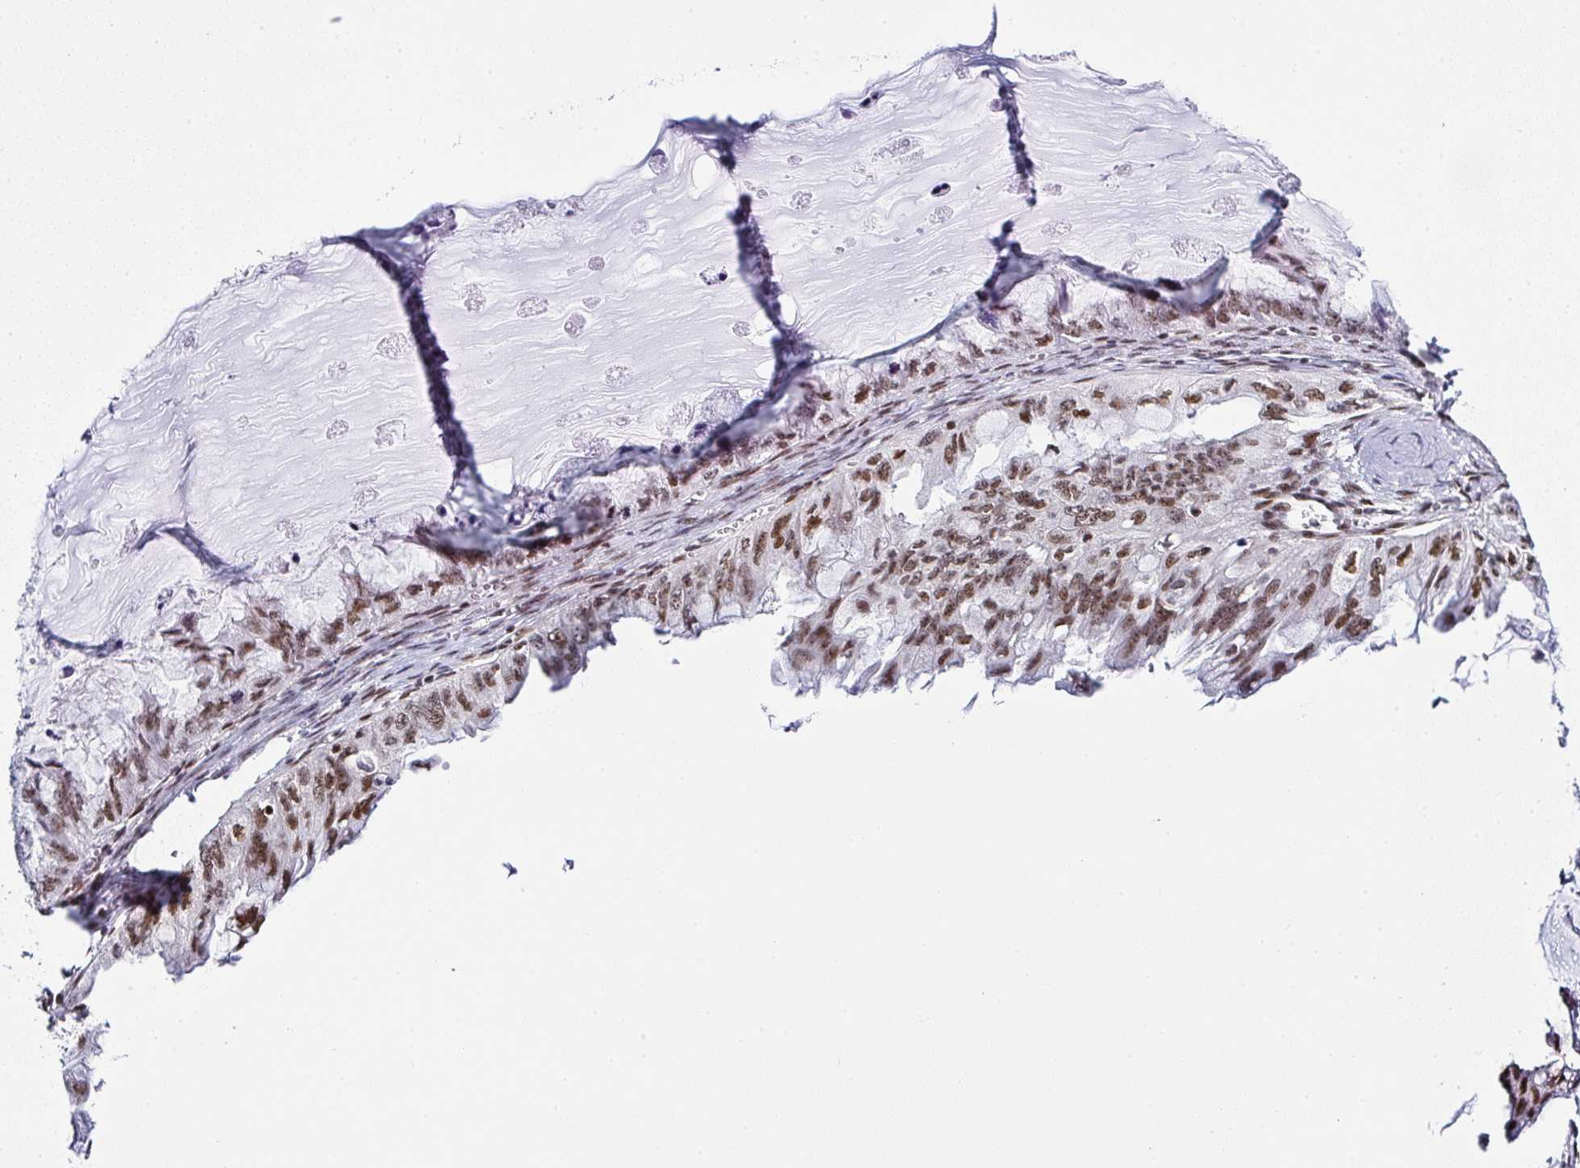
{"staining": {"intensity": "moderate", "quantity": ">75%", "location": "nuclear"}, "tissue": "ovarian cancer", "cell_type": "Tumor cells", "image_type": "cancer", "snomed": [{"axis": "morphology", "description": "Cystadenocarcinoma, mucinous, NOS"}, {"axis": "topography", "description": "Ovary"}], "caption": "Mucinous cystadenocarcinoma (ovarian) was stained to show a protein in brown. There is medium levels of moderate nuclear positivity in about >75% of tumor cells. The protein of interest is shown in brown color, while the nuclei are stained blue.", "gene": "DR1", "patient": {"sex": "female", "age": 72}}